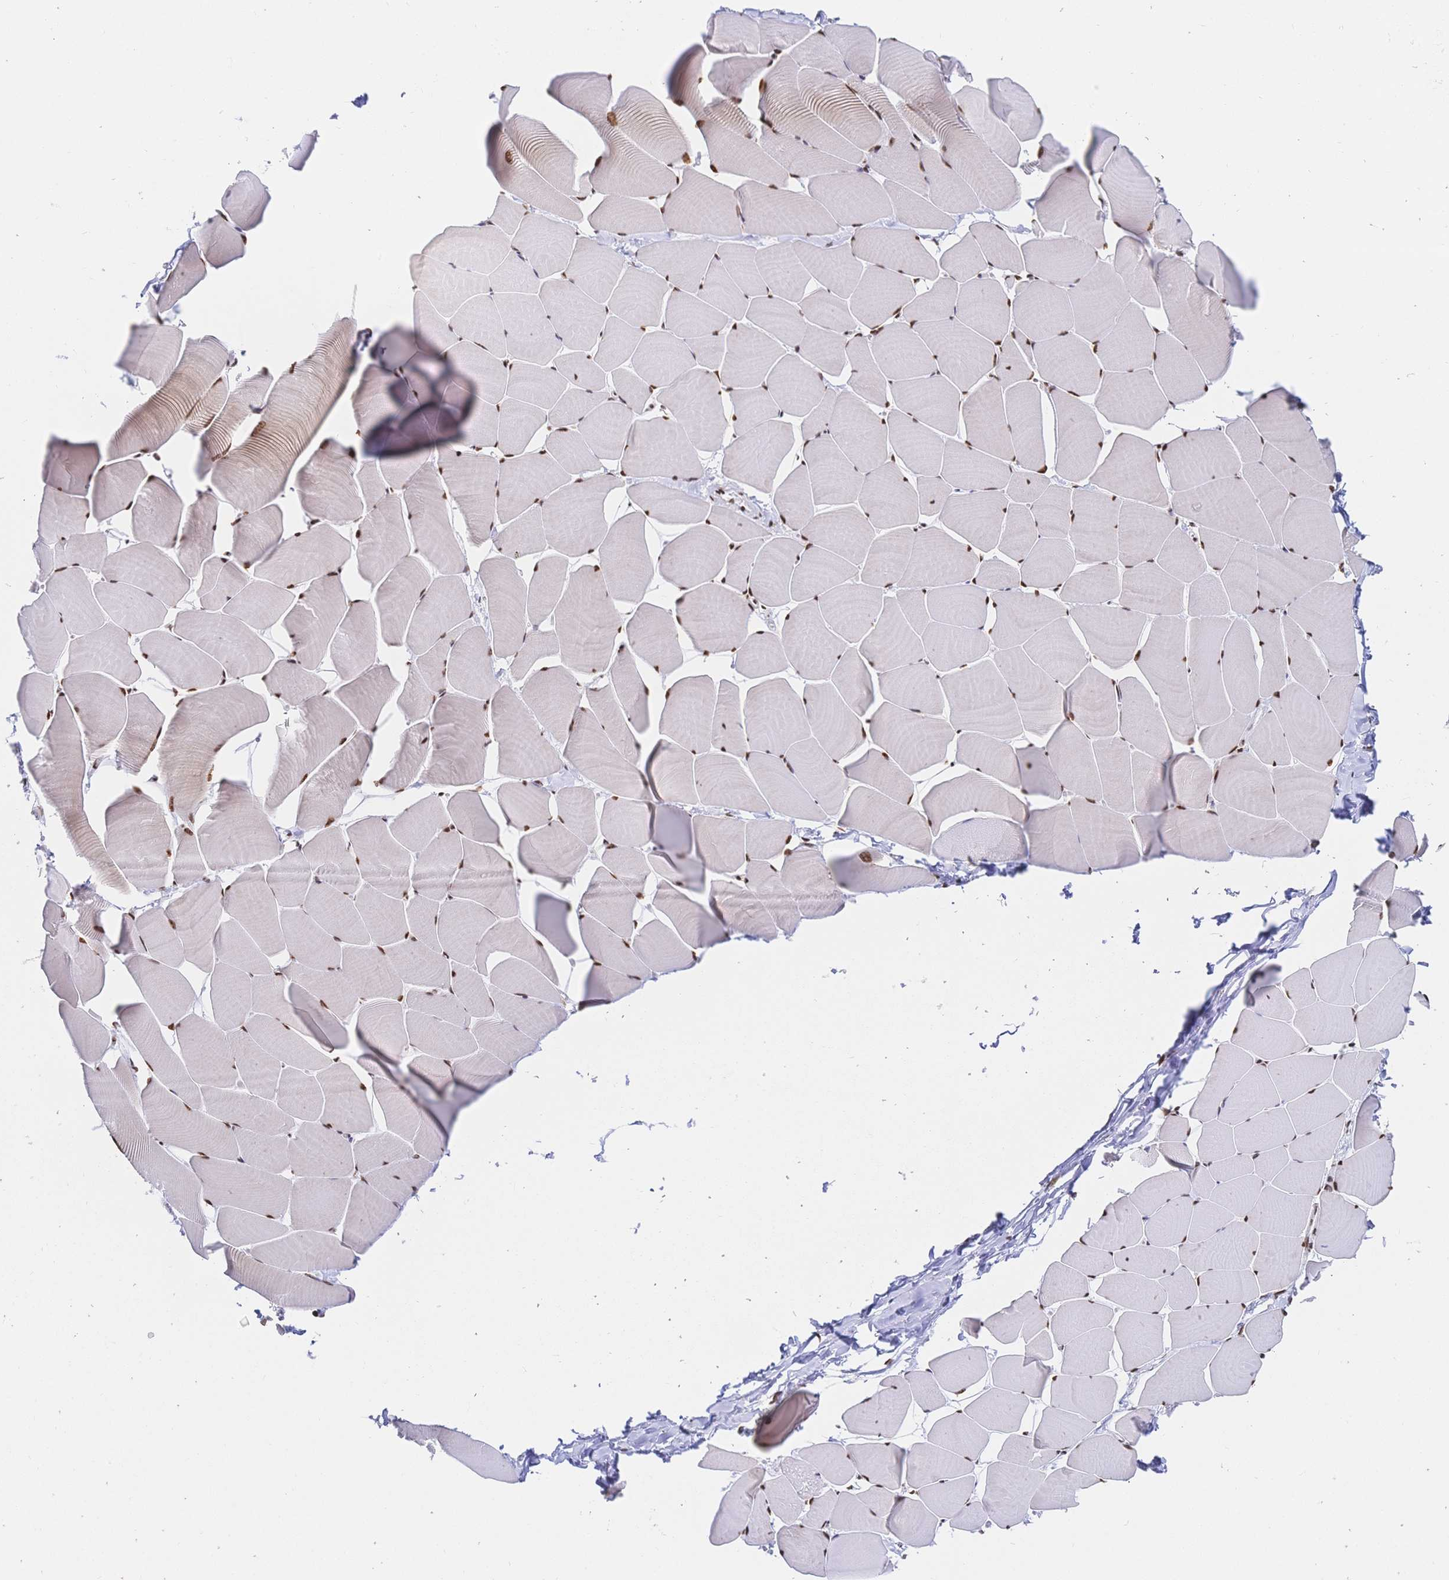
{"staining": {"intensity": "moderate", "quantity": ">75%", "location": "cytoplasmic/membranous,nuclear"}, "tissue": "skeletal muscle", "cell_type": "Myocytes", "image_type": "normal", "snomed": [{"axis": "morphology", "description": "Normal tissue, NOS"}, {"axis": "topography", "description": "Skeletal muscle"}], "caption": "A micrograph of skeletal muscle stained for a protein reveals moderate cytoplasmic/membranous,nuclear brown staining in myocytes. Nuclei are stained in blue.", "gene": "SRSF1", "patient": {"sex": "male", "age": 25}}